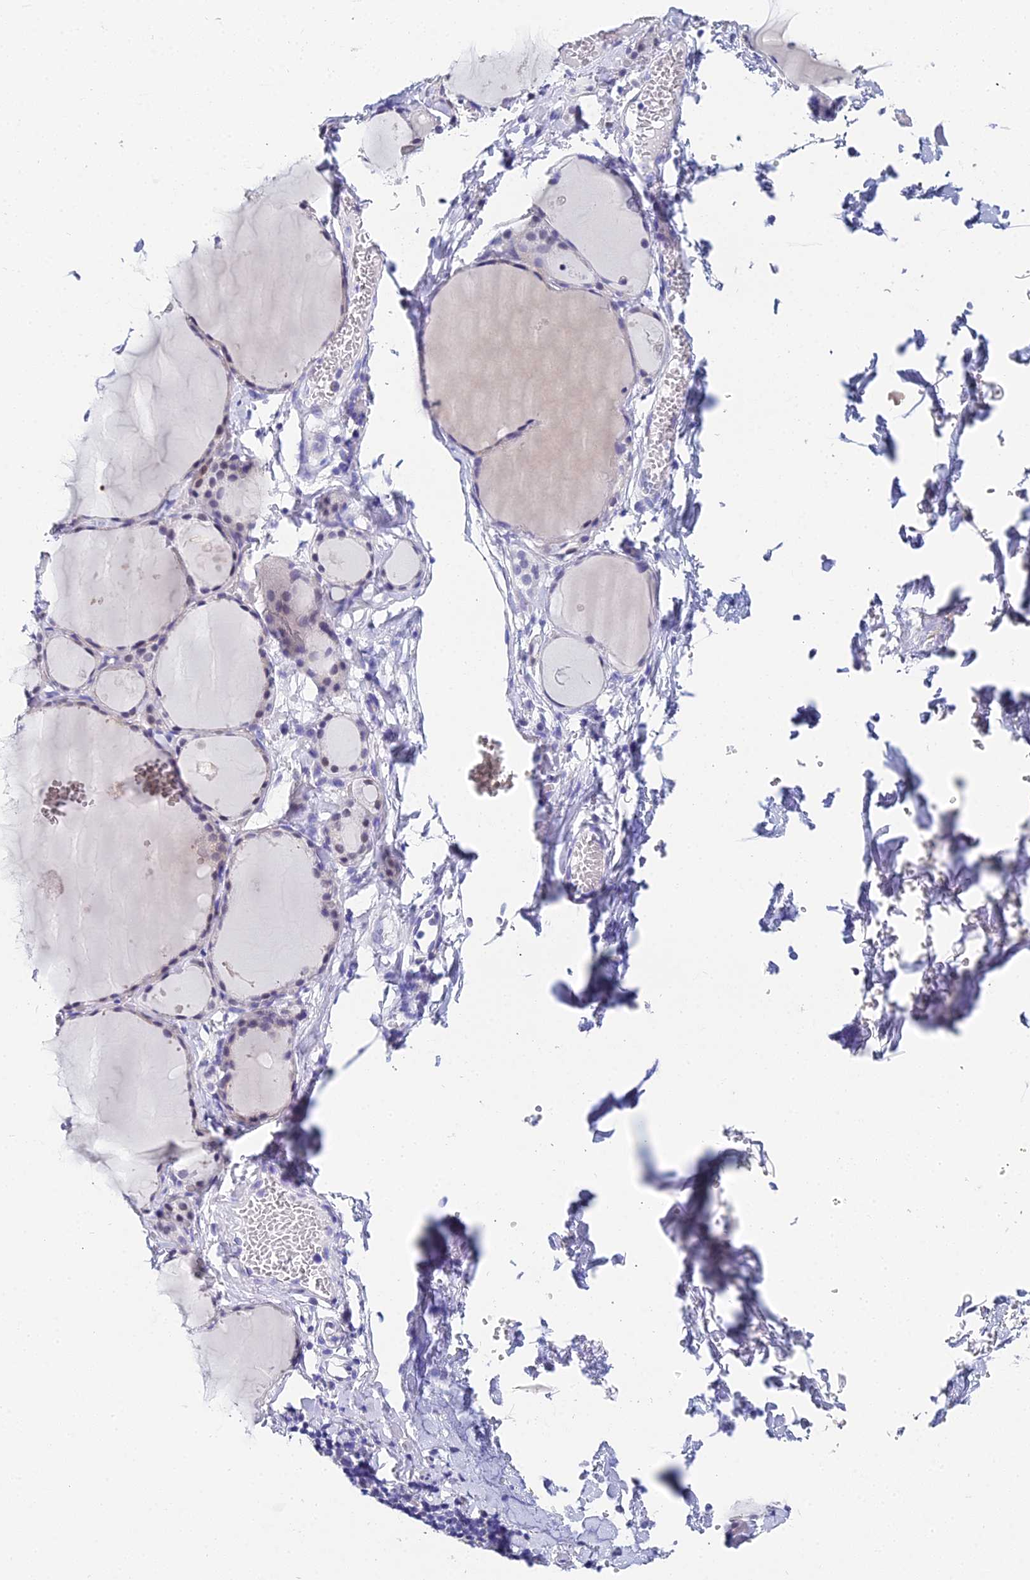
{"staining": {"intensity": "moderate", "quantity": "<25%", "location": "nuclear"}, "tissue": "thyroid gland", "cell_type": "Glandular cells", "image_type": "normal", "snomed": [{"axis": "morphology", "description": "Normal tissue, NOS"}, {"axis": "topography", "description": "Thyroid gland"}], "caption": "Immunohistochemistry (DAB) staining of benign thyroid gland demonstrates moderate nuclear protein expression in about <25% of glandular cells.", "gene": "OCM2", "patient": {"sex": "male", "age": 56}}